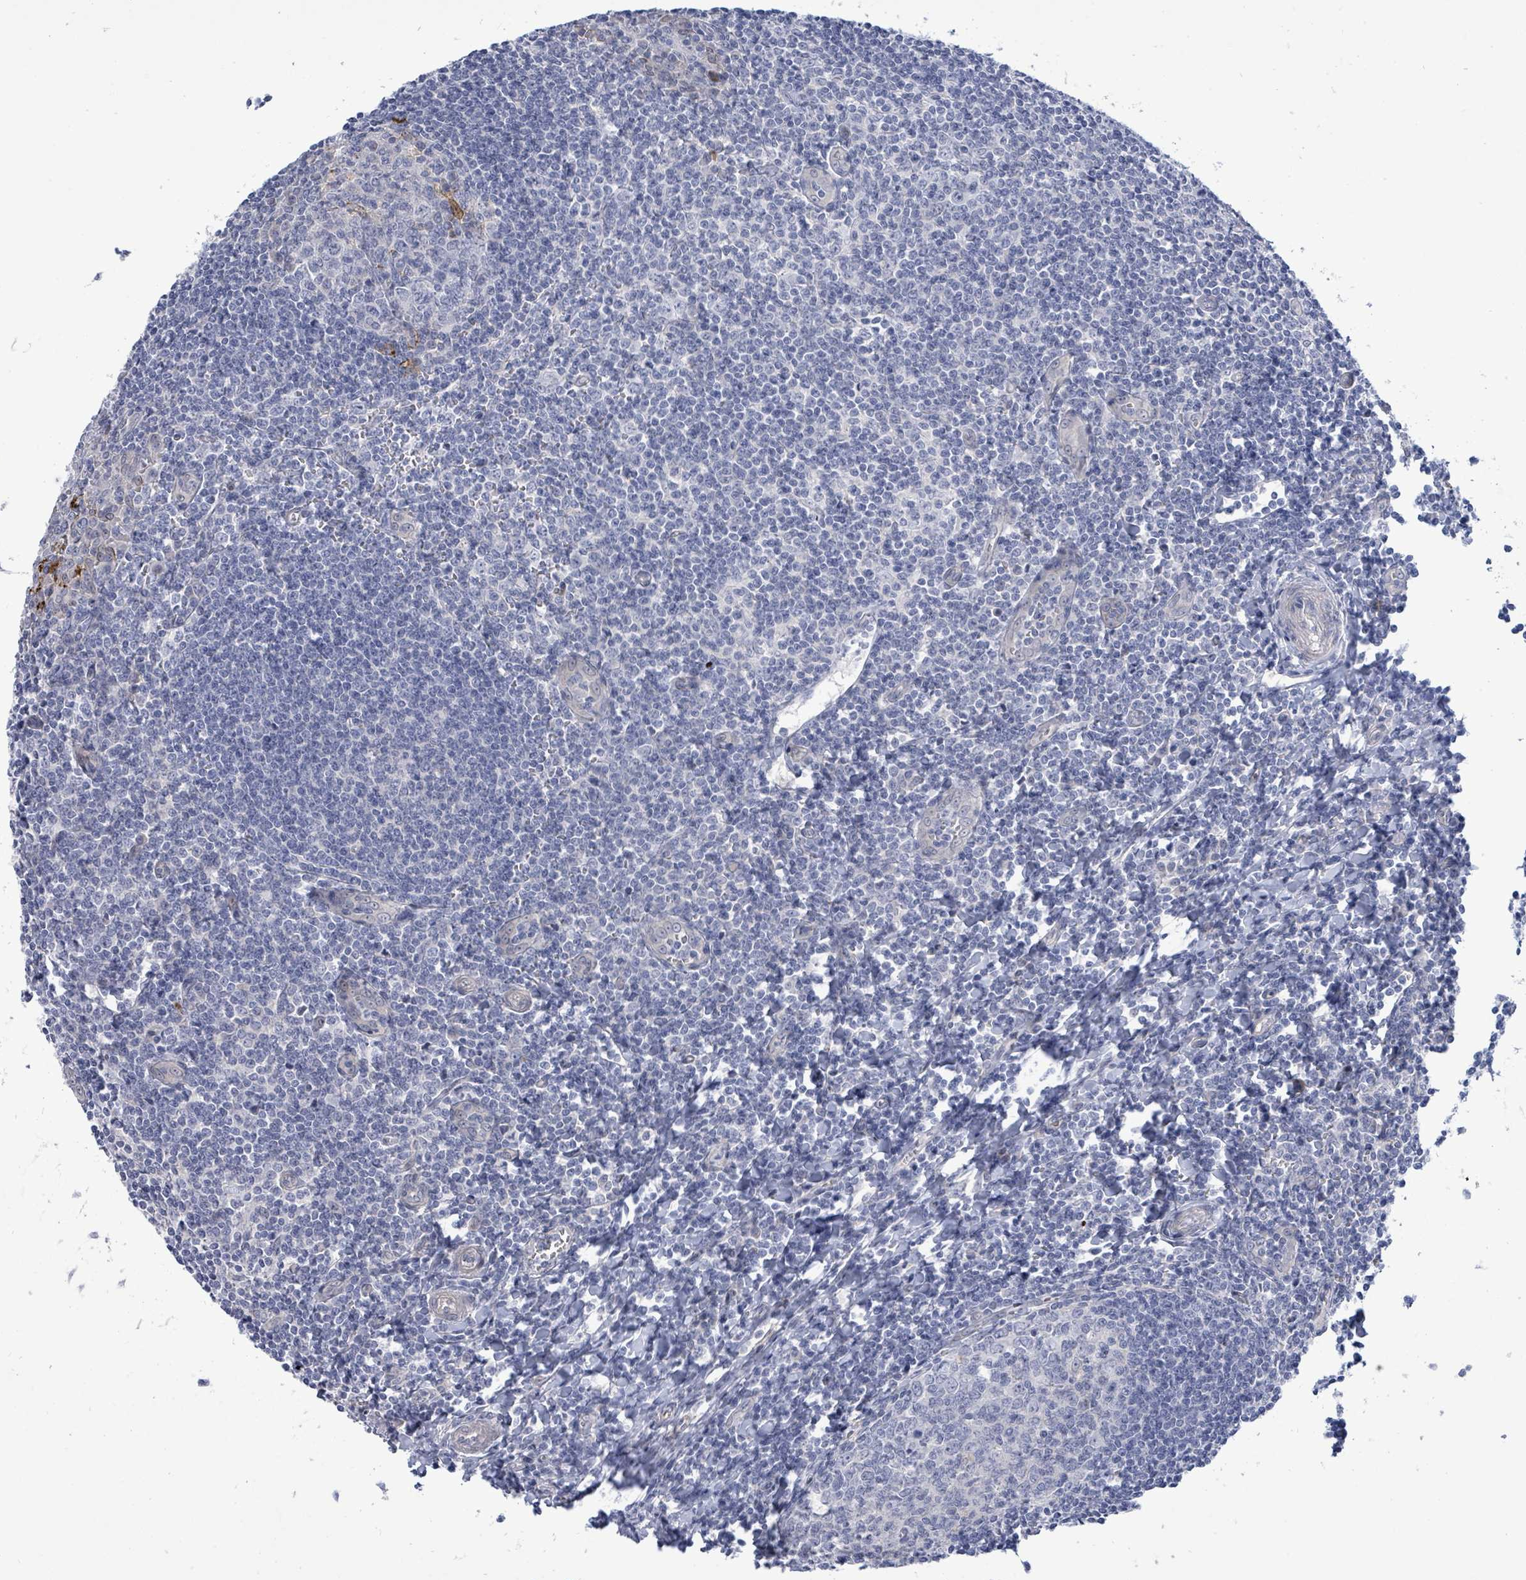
{"staining": {"intensity": "negative", "quantity": "none", "location": "none"}, "tissue": "tonsil", "cell_type": "Germinal center cells", "image_type": "normal", "snomed": [{"axis": "morphology", "description": "Normal tissue, NOS"}, {"axis": "topography", "description": "Tonsil"}], "caption": "This is a image of IHC staining of benign tonsil, which shows no positivity in germinal center cells.", "gene": "CT45A10", "patient": {"sex": "male", "age": 27}}